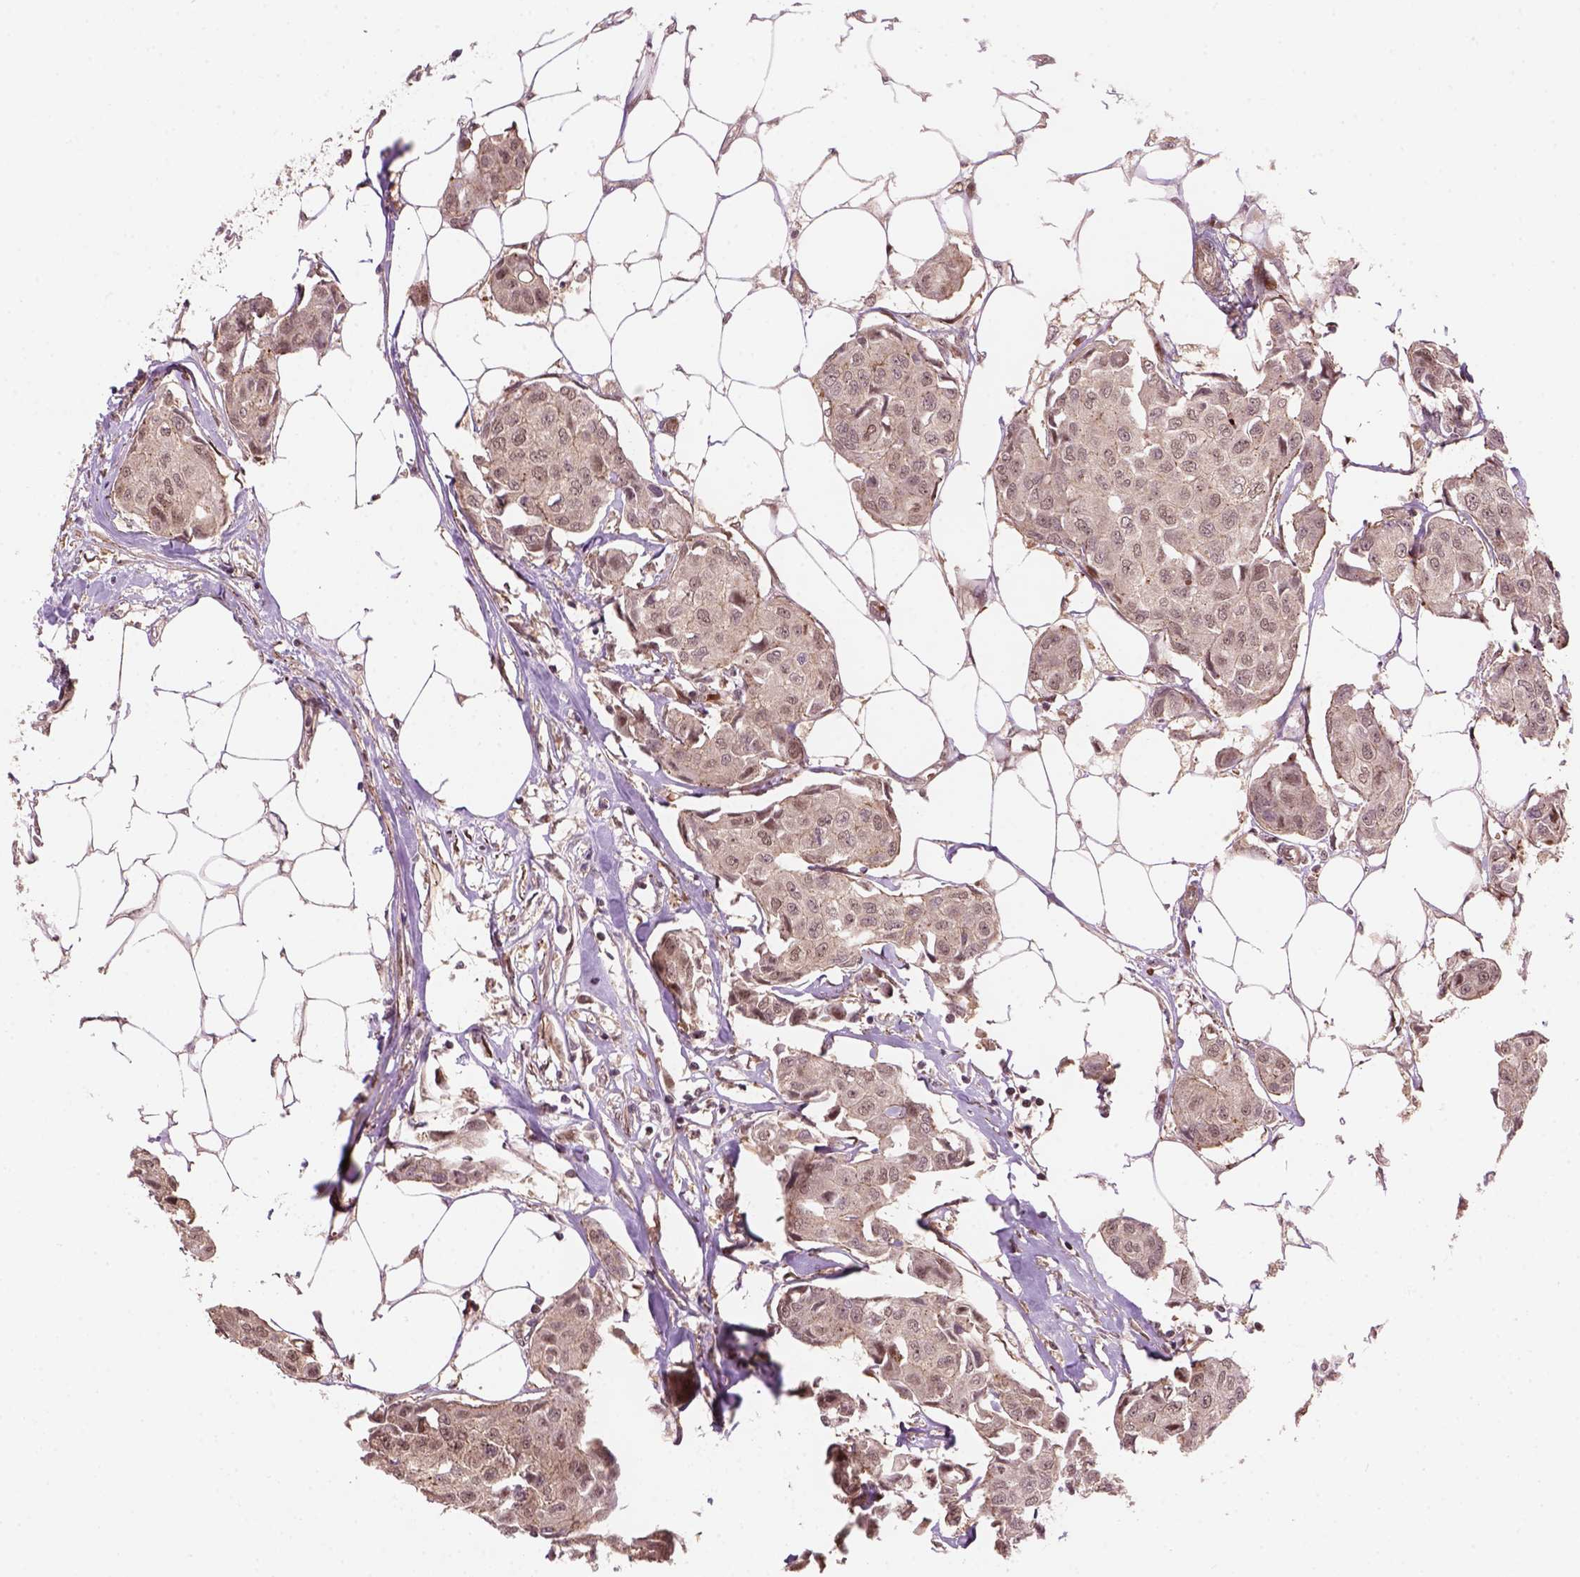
{"staining": {"intensity": "weak", "quantity": ">75%", "location": "cytoplasmic/membranous,nuclear"}, "tissue": "breast cancer", "cell_type": "Tumor cells", "image_type": "cancer", "snomed": [{"axis": "morphology", "description": "Duct carcinoma"}, {"axis": "topography", "description": "Breast"}, {"axis": "topography", "description": "Lymph node"}], "caption": "Immunohistochemical staining of human breast cancer (invasive ductal carcinoma) demonstrates weak cytoplasmic/membranous and nuclear protein expression in approximately >75% of tumor cells. Immunohistochemistry stains the protein in brown and the nuclei are stained blue.", "gene": "PSMD11", "patient": {"sex": "female", "age": 80}}